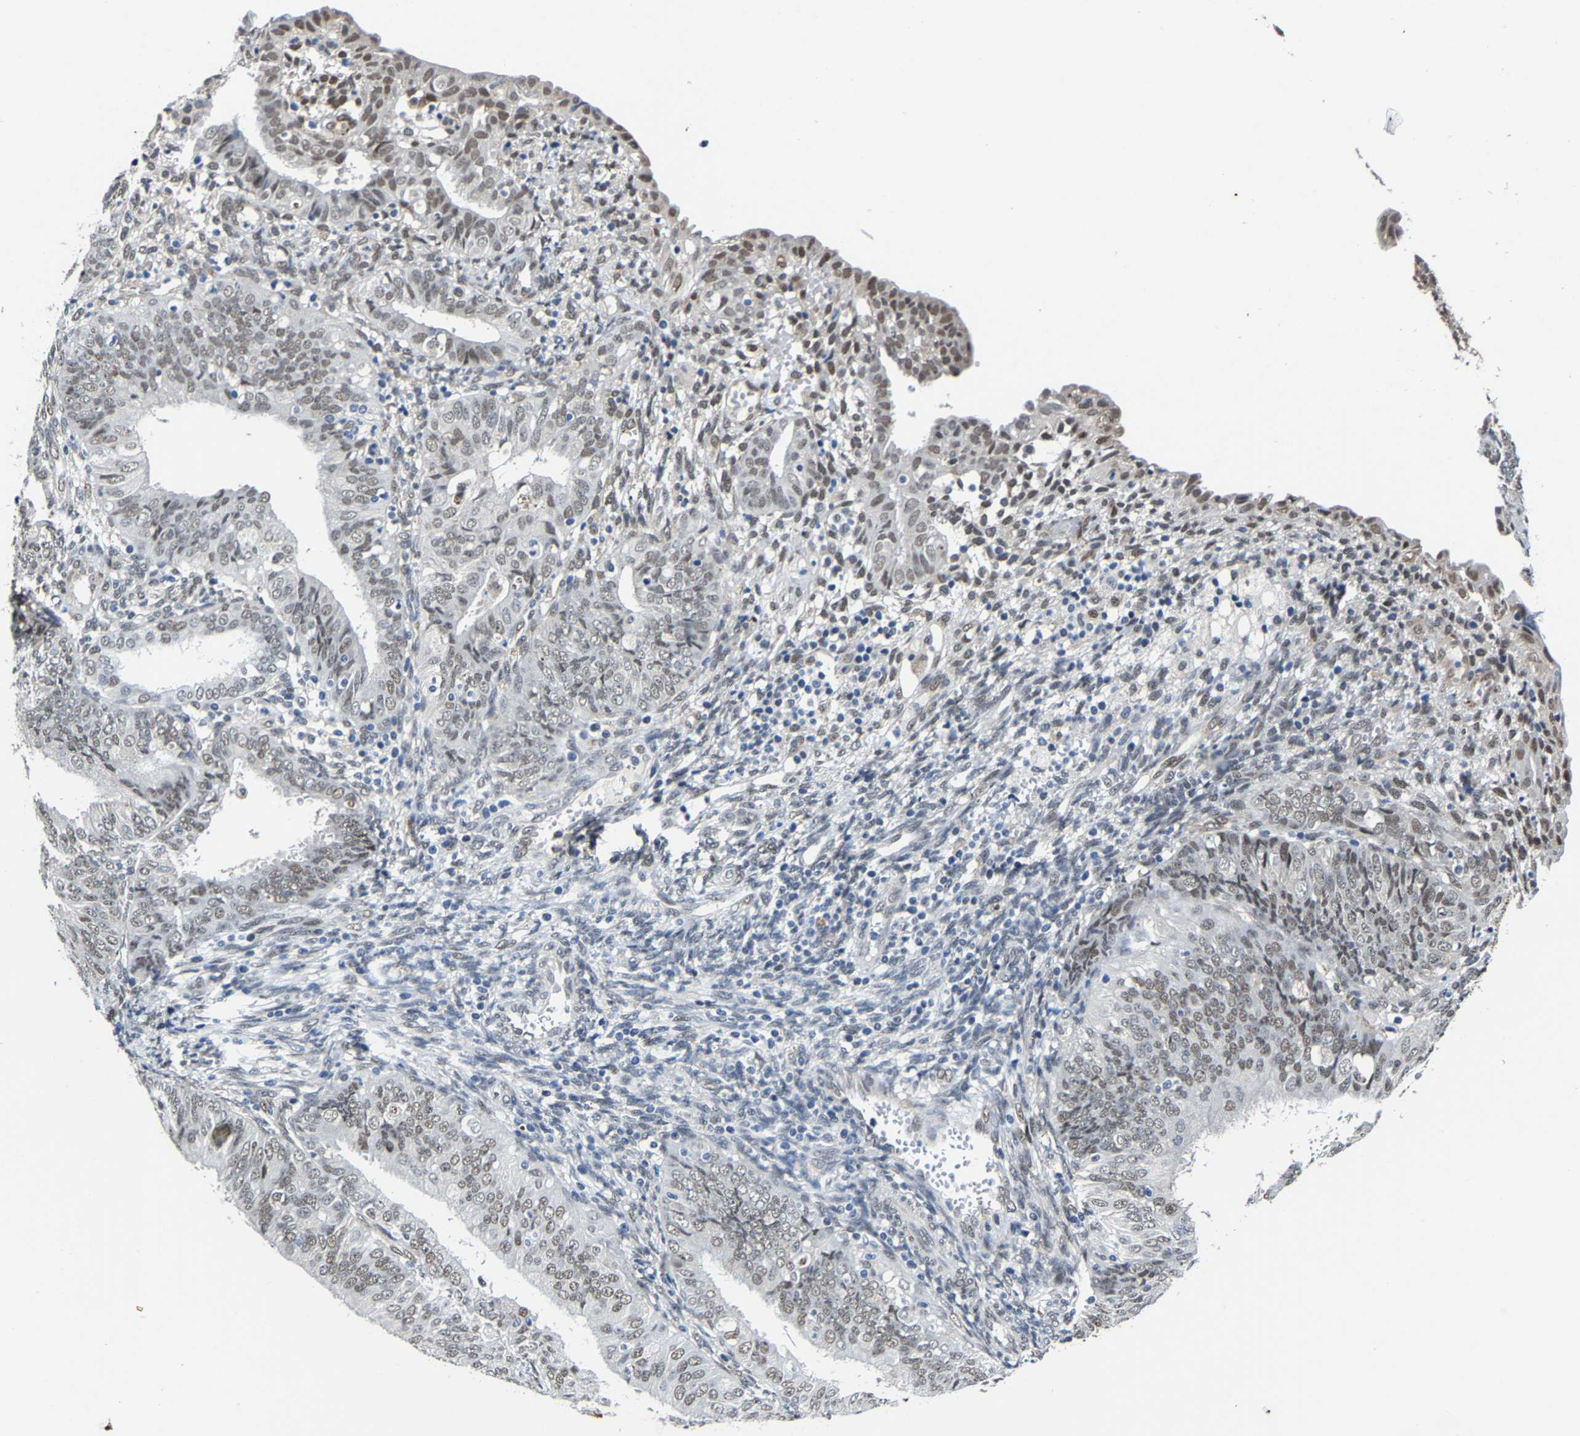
{"staining": {"intensity": "weak", "quantity": ">75%", "location": "nuclear"}, "tissue": "endometrial cancer", "cell_type": "Tumor cells", "image_type": "cancer", "snomed": [{"axis": "morphology", "description": "Adenocarcinoma, NOS"}, {"axis": "topography", "description": "Endometrium"}], "caption": "A brown stain labels weak nuclear expression of a protein in endometrial cancer tumor cells. The protein is stained brown, and the nuclei are stained in blue (DAB IHC with brightfield microscopy, high magnification).", "gene": "METTL1", "patient": {"sex": "female", "age": 58}}